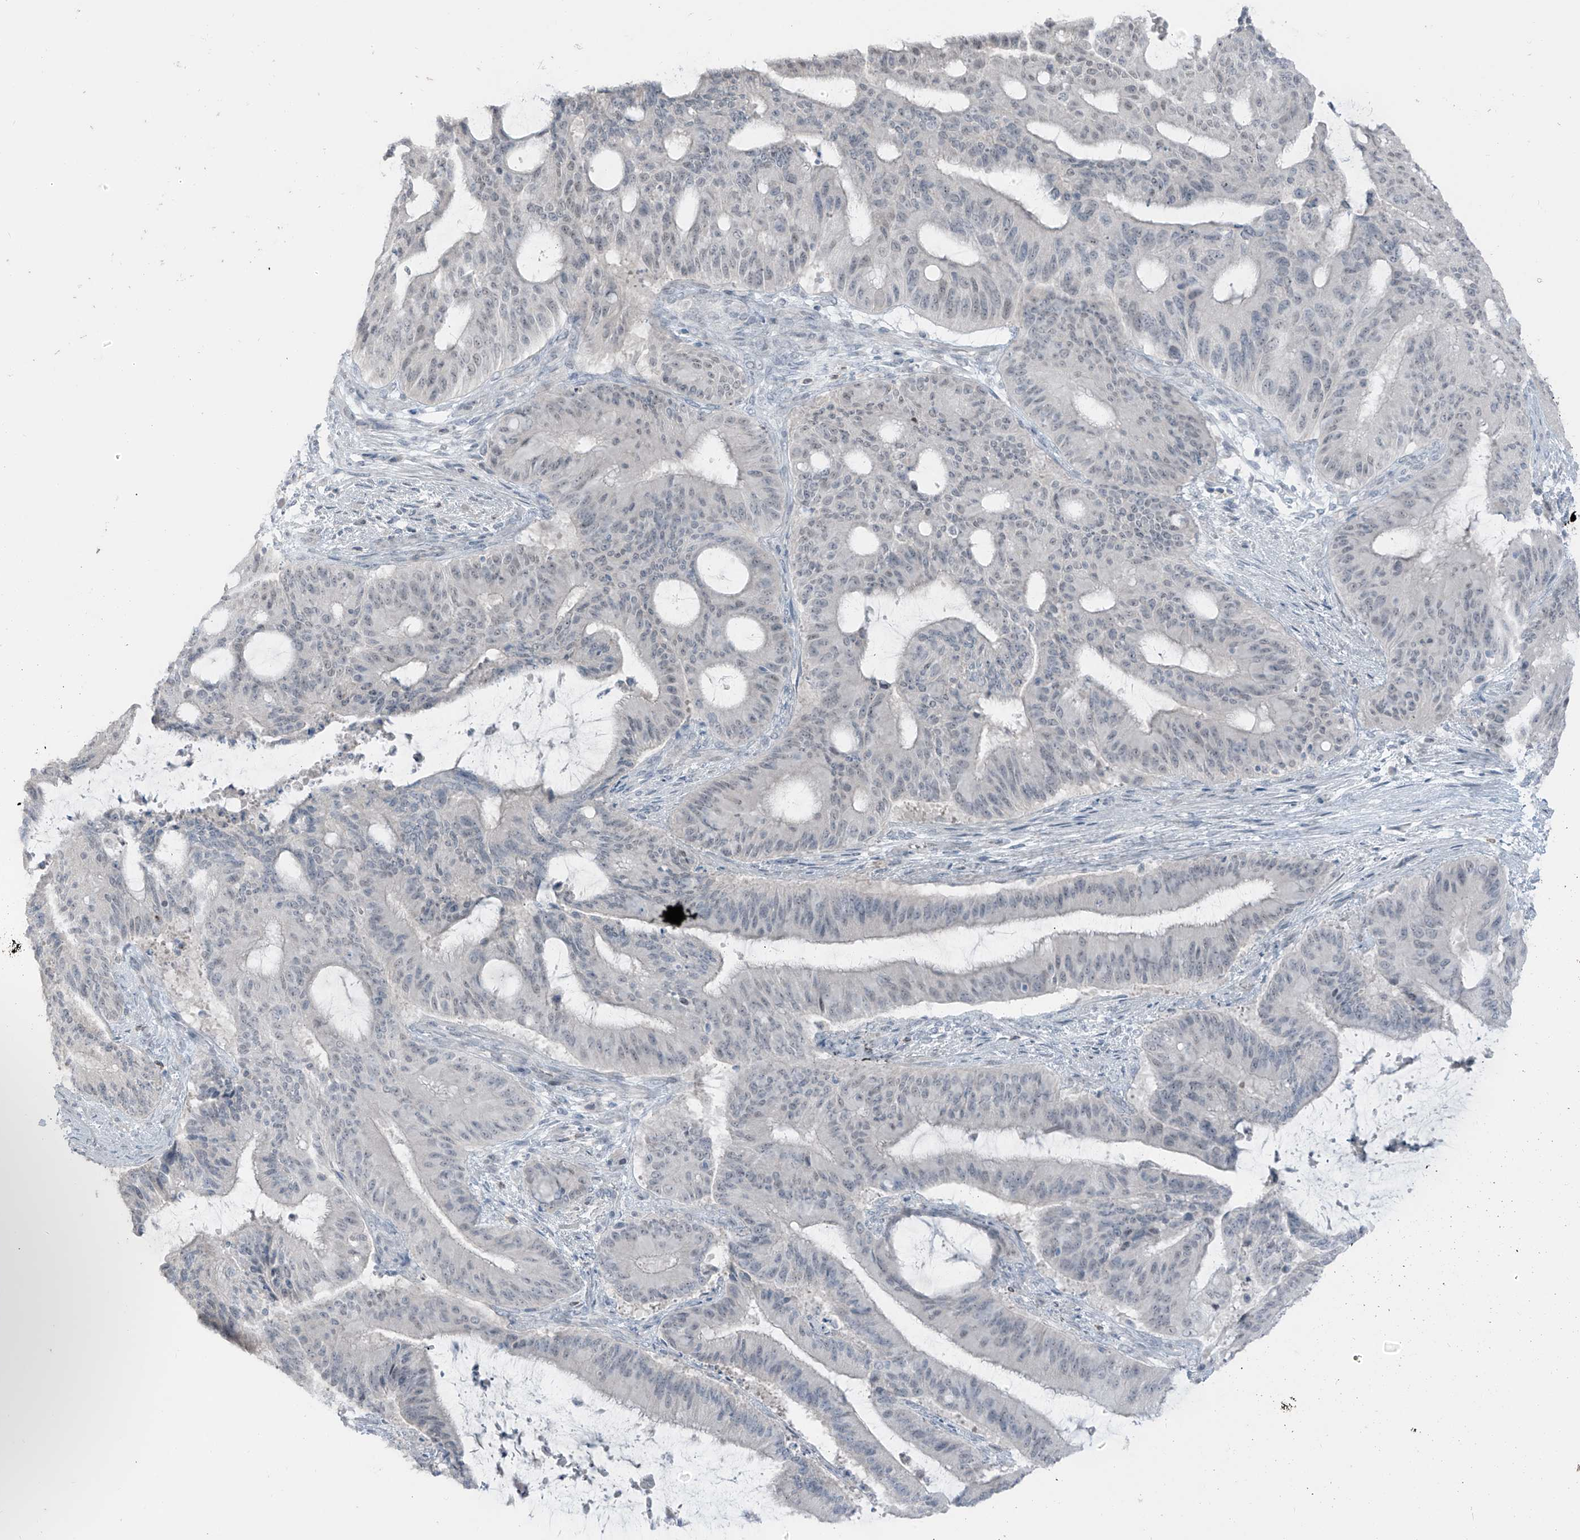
{"staining": {"intensity": "weak", "quantity": "<25%", "location": "nuclear"}, "tissue": "liver cancer", "cell_type": "Tumor cells", "image_type": "cancer", "snomed": [{"axis": "morphology", "description": "Normal tissue, NOS"}, {"axis": "morphology", "description": "Cholangiocarcinoma"}, {"axis": "topography", "description": "Liver"}, {"axis": "topography", "description": "Peripheral nerve tissue"}], "caption": "The micrograph shows no significant expression in tumor cells of liver cancer.", "gene": "PRDM6", "patient": {"sex": "female", "age": 73}}